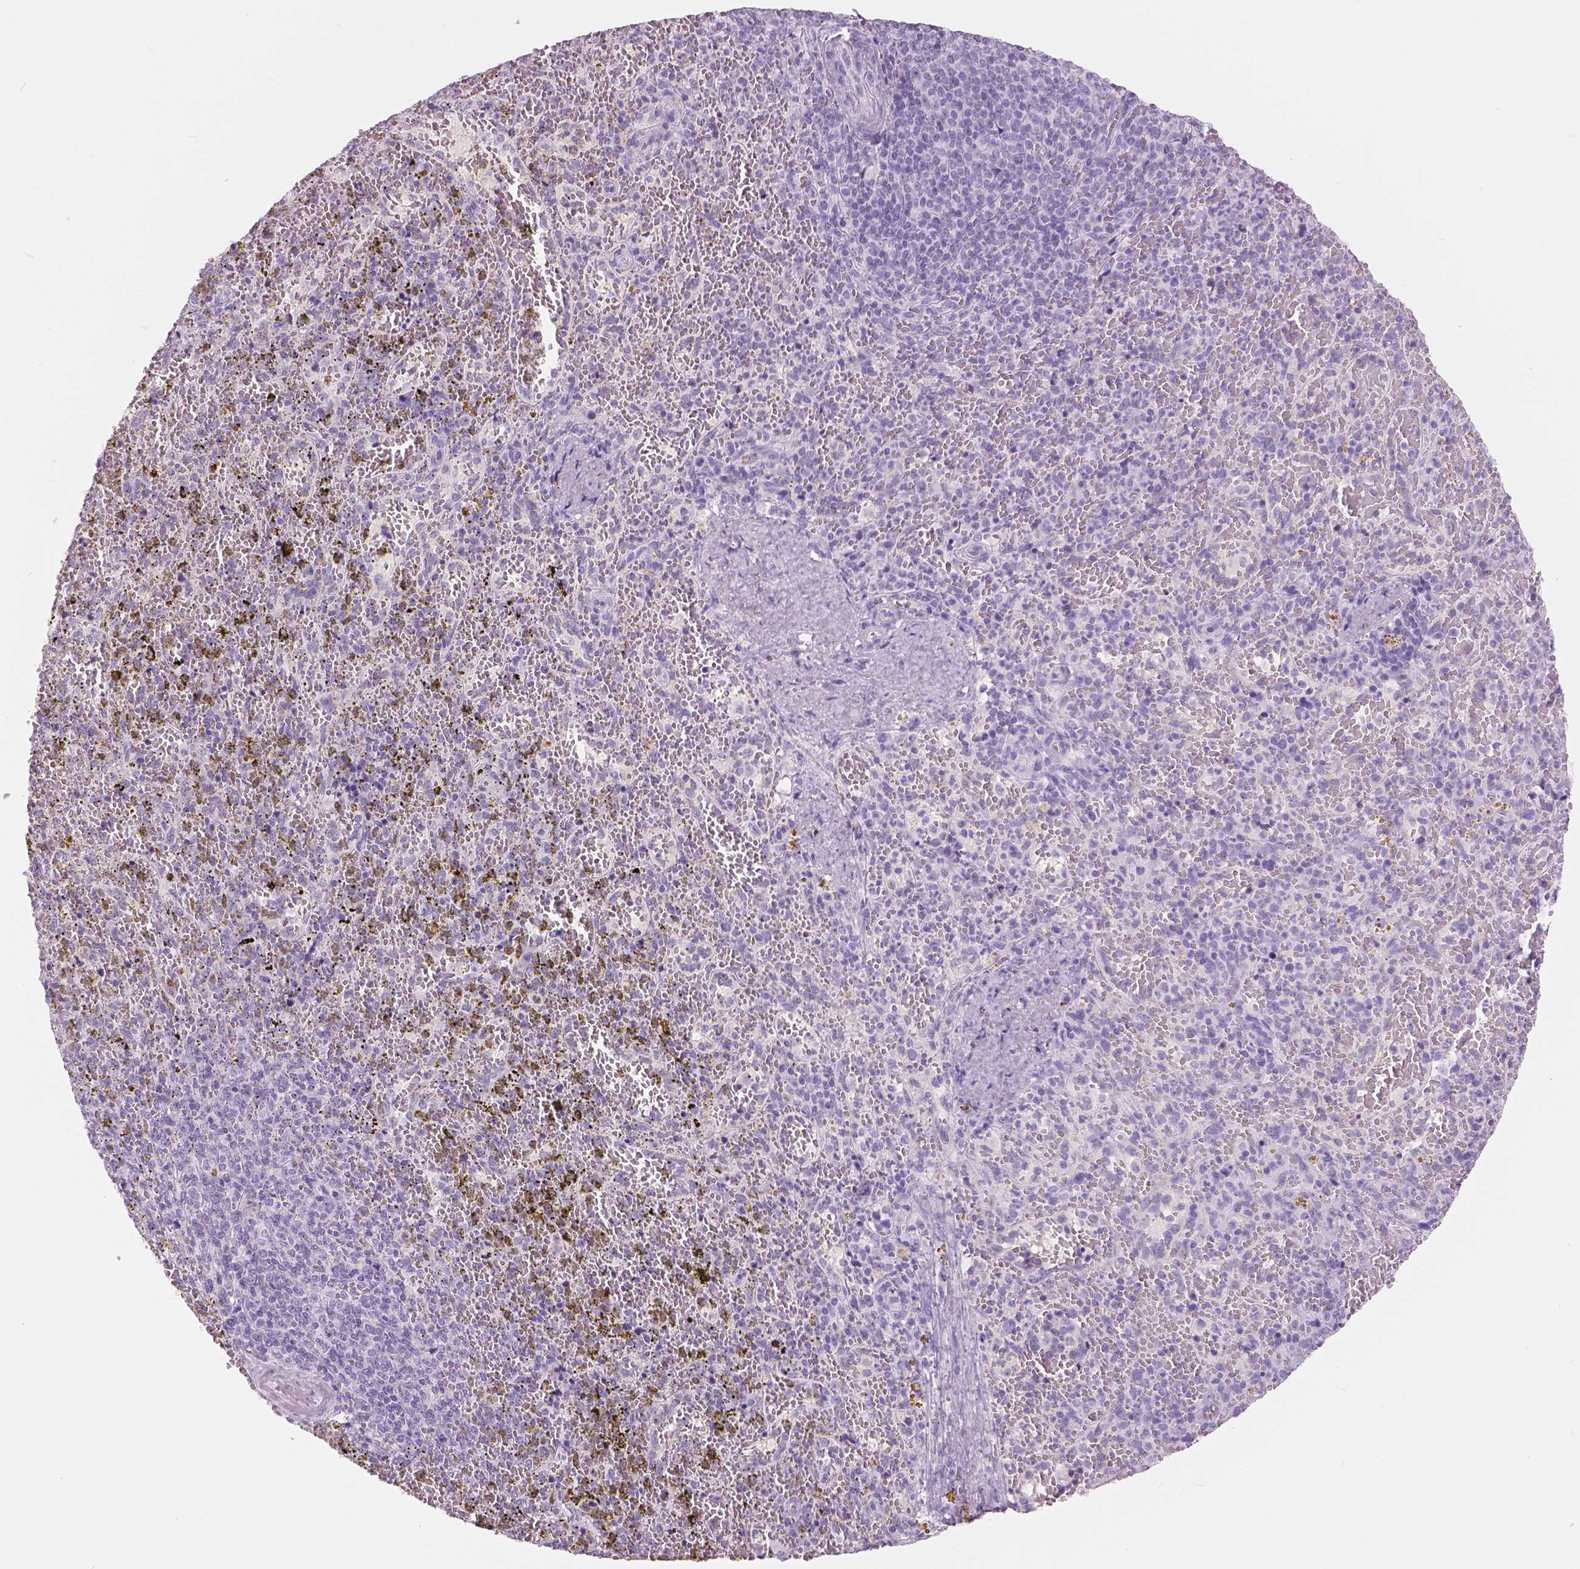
{"staining": {"intensity": "negative", "quantity": "none", "location": "none"}, "tissue": "spleen", "cell_type": "Cells in red pulp", "image_type": "normal", "snomed": [{"axis": "morphology", "description": "Normal tissue, NOS"}, {"axis": "topography", "description": "Spleen"}], "caption": "The histopathology image exhibits no significant staining in cells in red pulp of spleen. (DAB IHC, high magnification).", "gene": "SFTPD", "patient": {"sex": "female", "age": 50}}